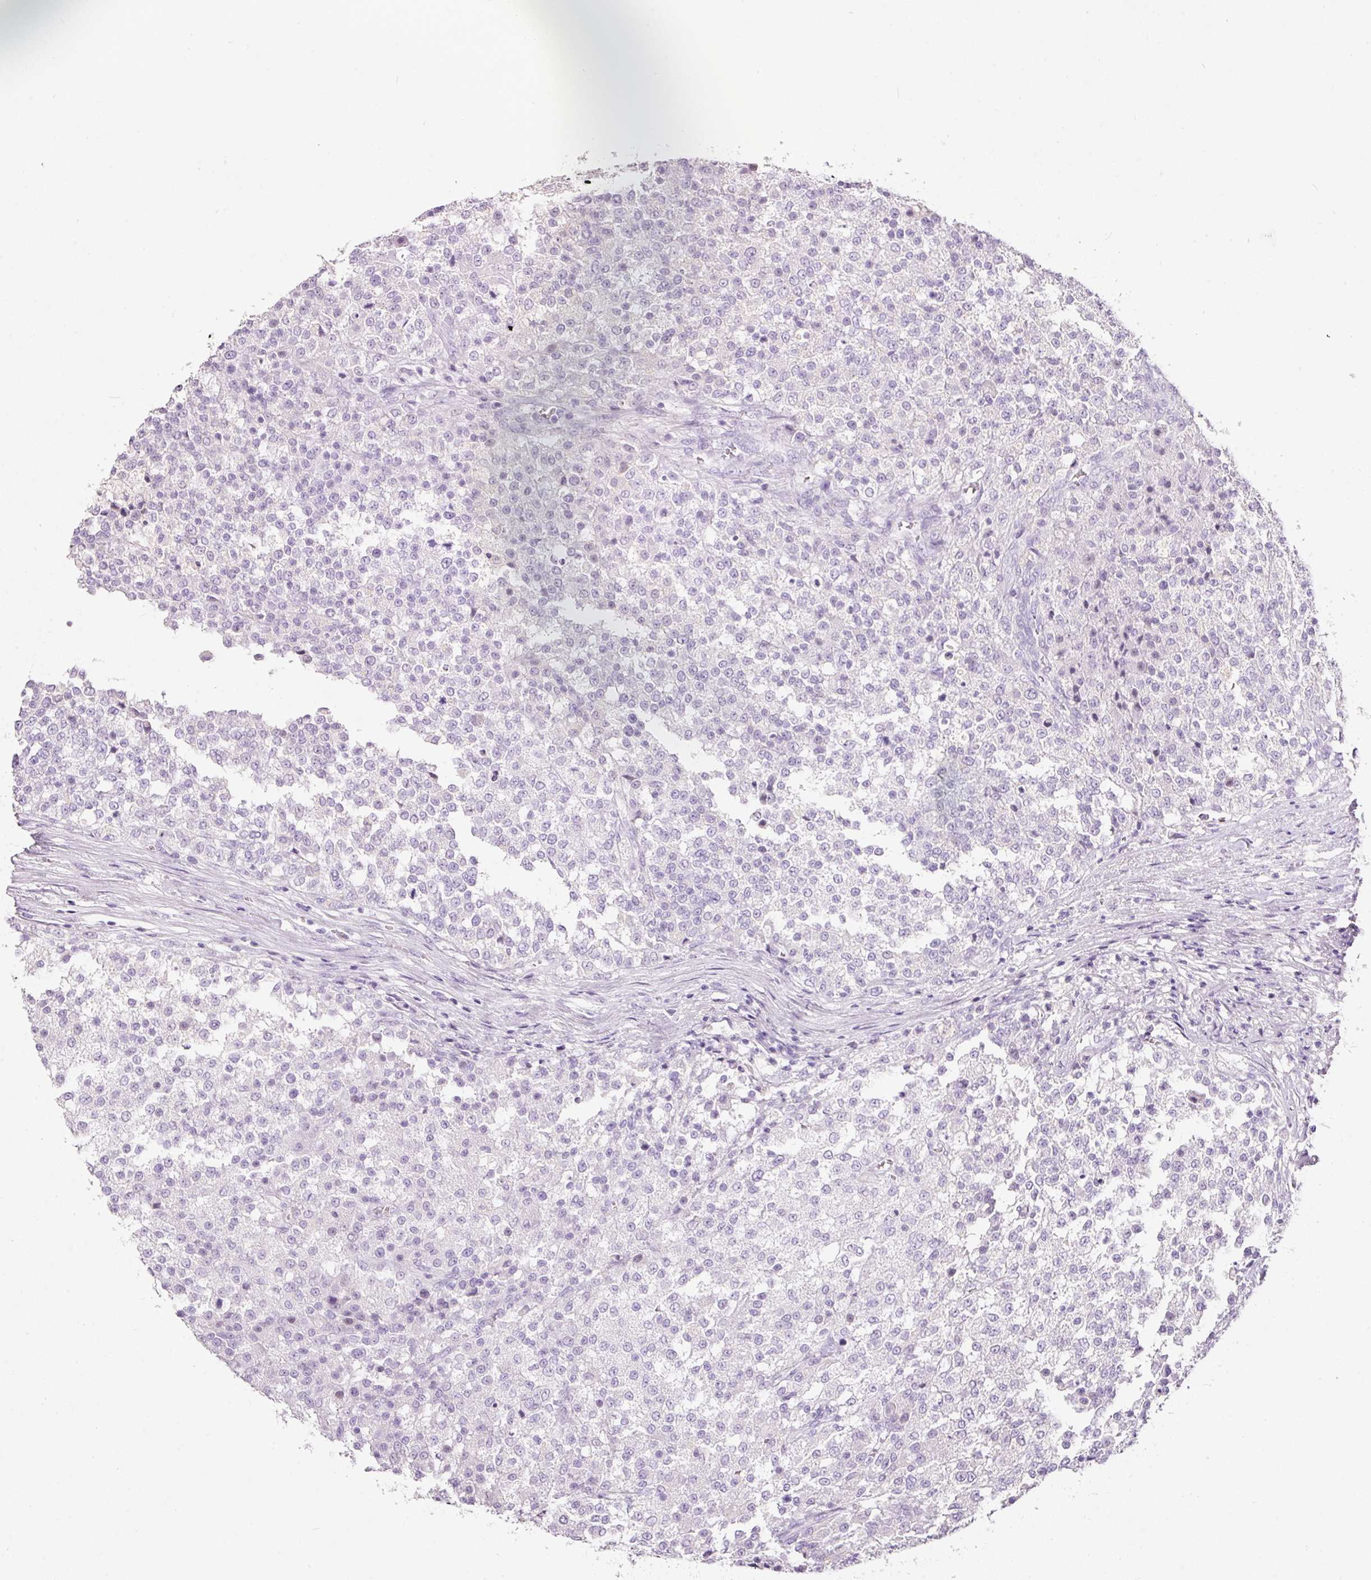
{"staining": {"intensity": "negative", "quantity": "none", "location": "none"}, "tissue": "testis cancer", "cell_type": "Tumor cells", "image_type": "cancer", "snomed": [{"axis": "morphology", "description": "Seminoma, NOS"}, {"axis": "topography", "description": "Testis"}], "caption": "Testis cancer (seminoma) stained for a protein using immunohistochemistry (IHC) reveals no positivity tumor cells.", "gene": "DNM1", "patient": {"sex": "male", "age": 59}}